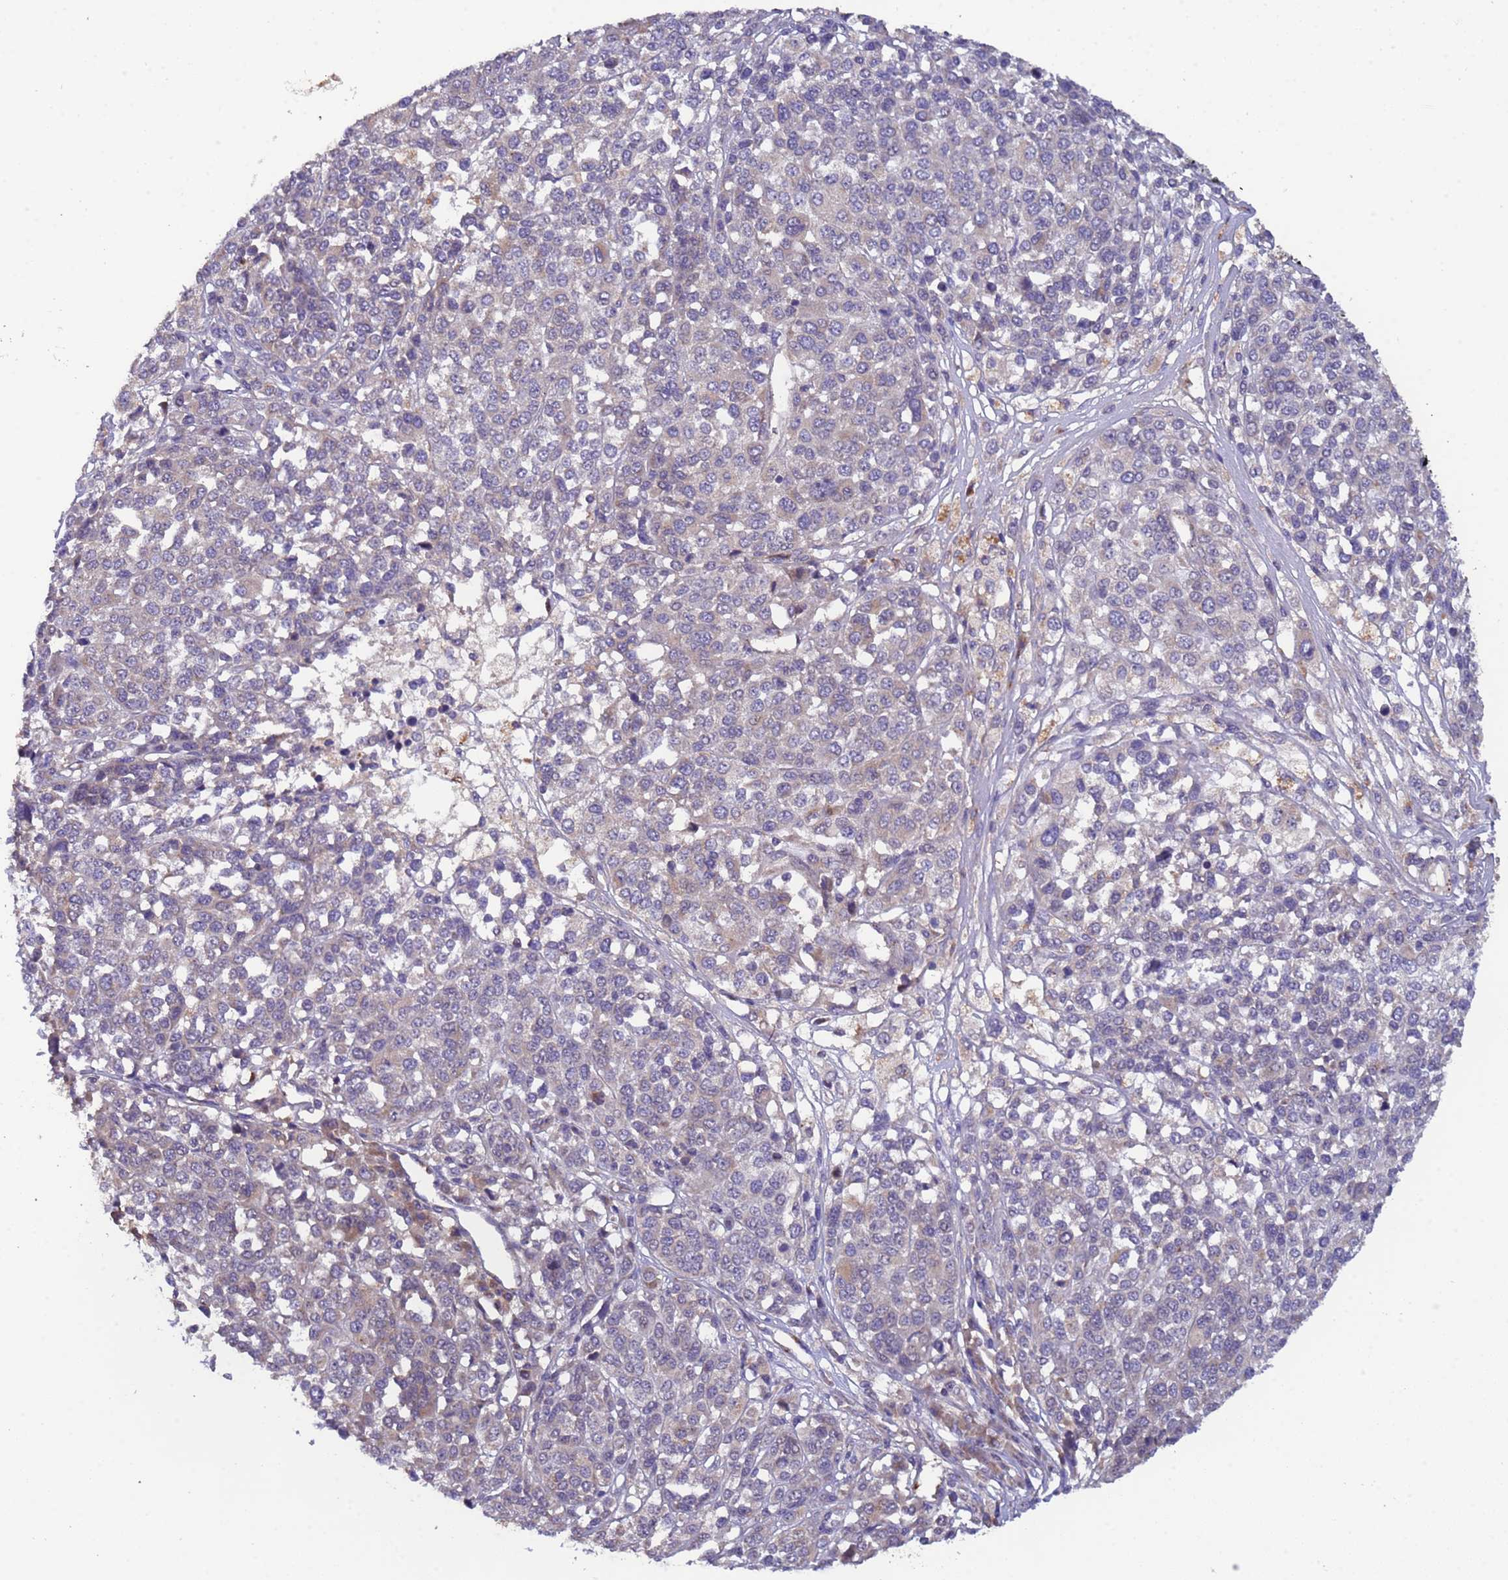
{"staining": {"intensity": "negative", "quantity": "none", "location": "none"}, "tissue": "melanoma", "cell_type": "Tumor cells", "image_type": "cancer", "snomed": [{"axis": "morphology", "description": "Malignant melanoma, Metastatic site"}, {"axis": "topography", "description": "Lymph node"}], "caption": "Tumor cells are negative for protein expression in human melanoma. (Immunohistochemistry (ihc), brightfield microscopy, high magnification).", "gene": "ZNF248", "patient": {"sex": "male", "age": 44}}